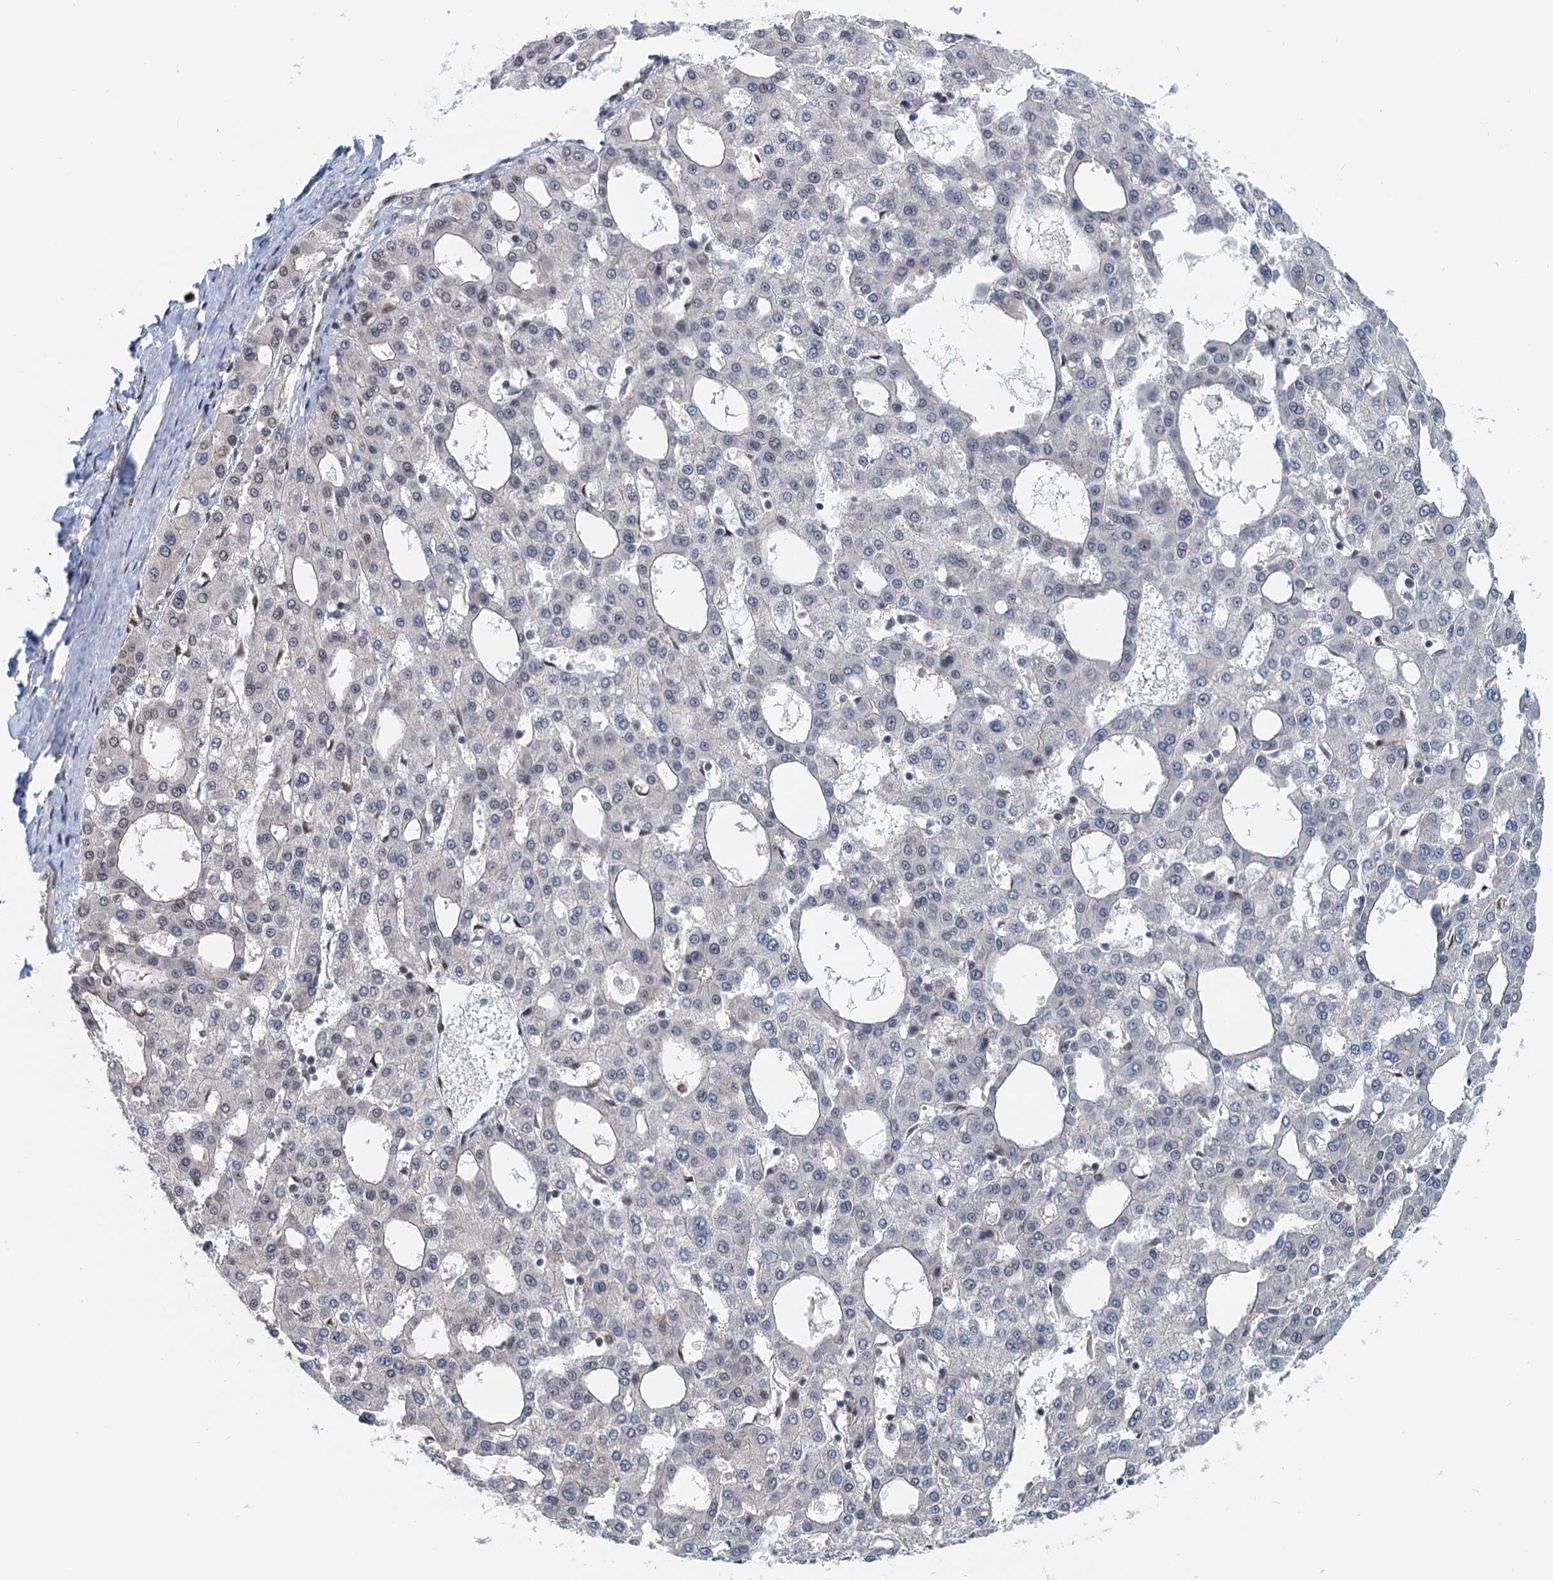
{"staining": {"intensity": "negative", "quantity": "none", "location": "none"}, "tissue": "liver cancer", "cell_type": "Tumor cells", "image_type": "cancer", "snomed": [{"axis": "morphology", "description": "Carcinoma, Hepatocellular, NOS"}, {"axis": "topography", "description": "Liver"}], "caption": "DAB immunohistochemical staining of liver cancer (hepatocellular carcinoma) shows no significant expression in tumor cells.", "gene": "CFDP1", "patient": {"sex": "male", "age": 47}}